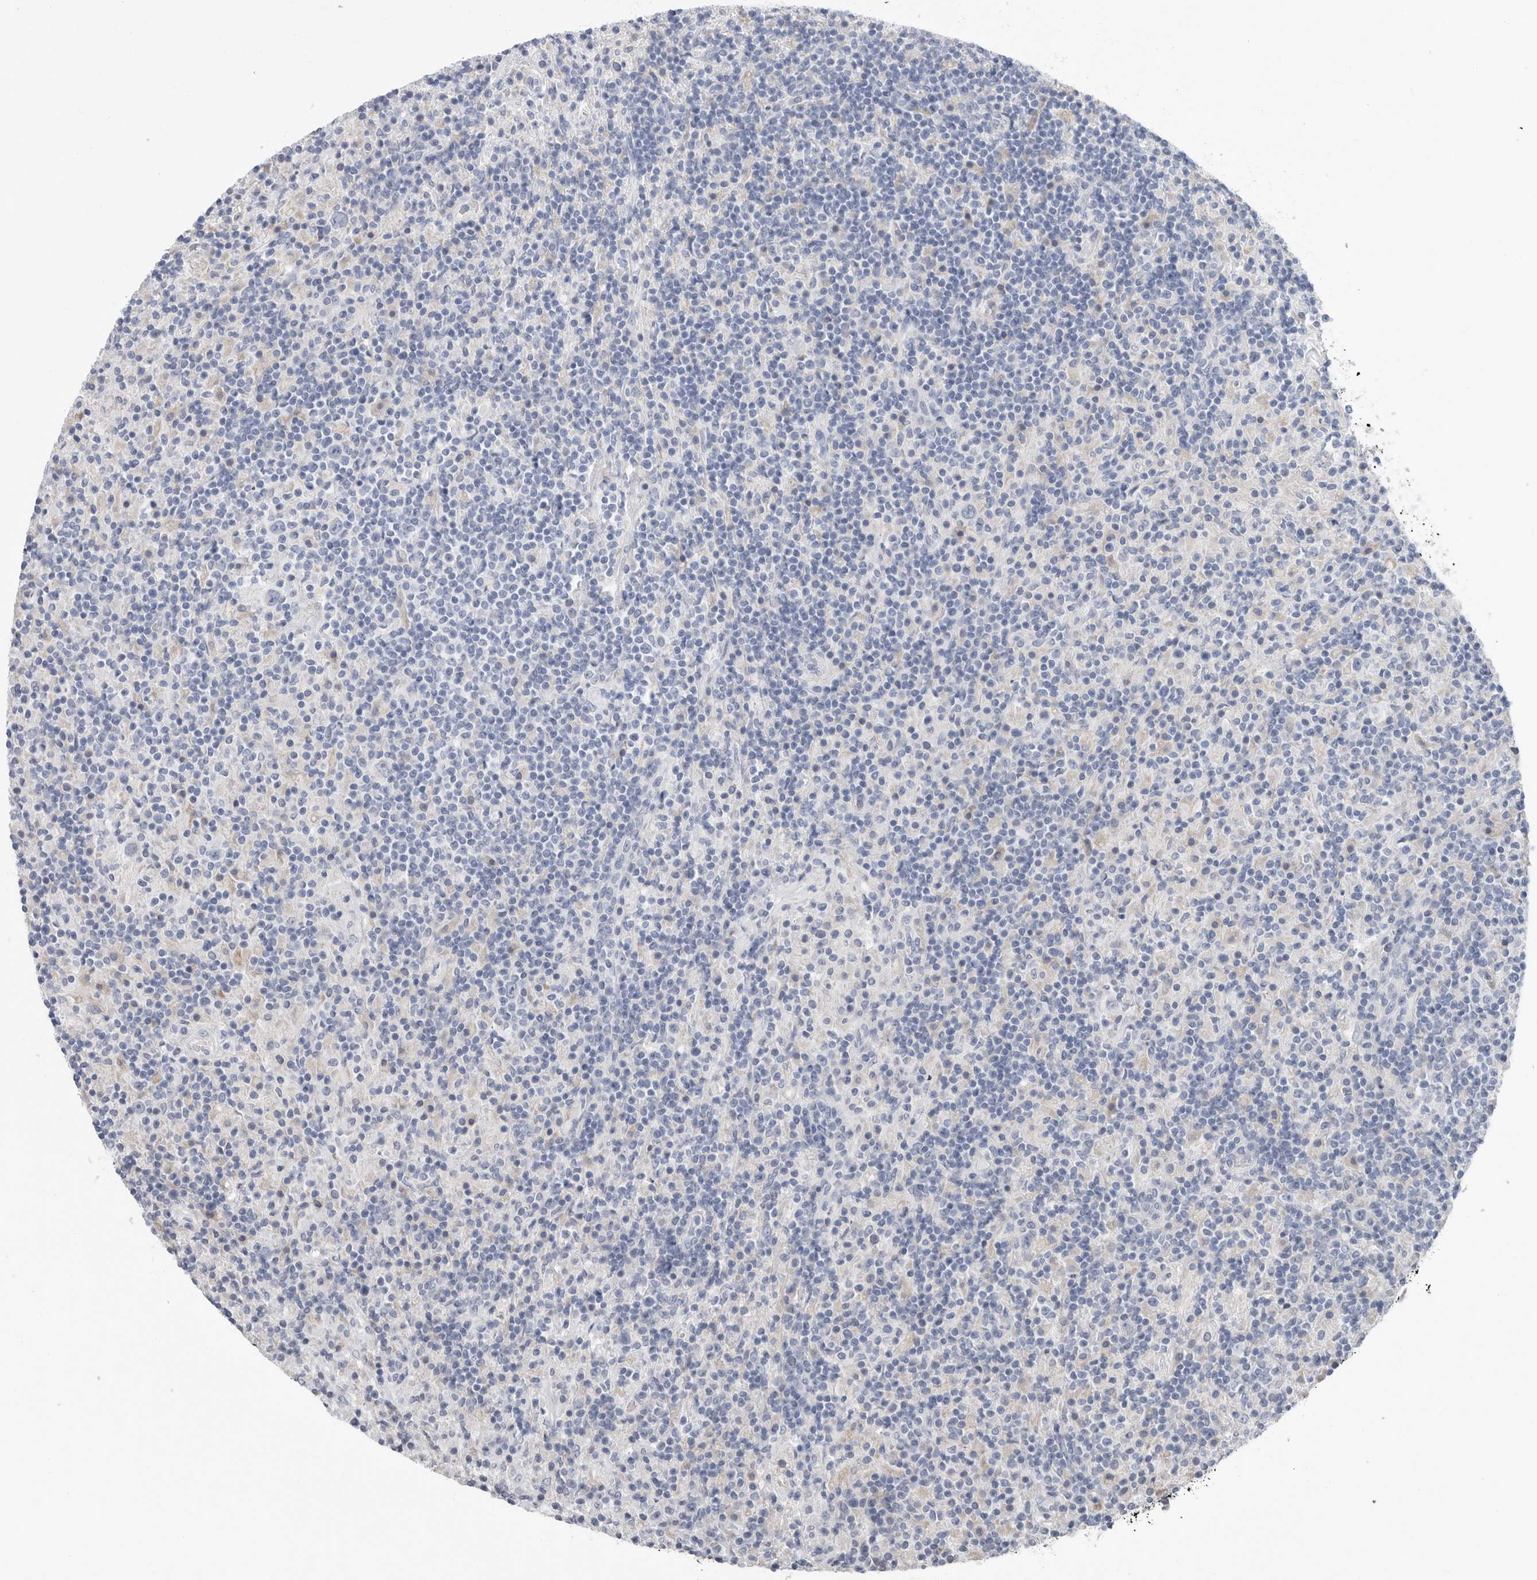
{"staining": {"intensity": "negative", "quantity": "none", "location": "none"}, "tissue": "lymphoma", "cell_type": "Tumor cells", "image_type": "cancer", "snomed": [{"axis": "morphology", "description": "Hodgkin's disease, NOS"}, {"axis": "topography", "description": "Lymph node"}], "caption": "Tumor cells are negative for protein expression in human lymphoma.", "gene": "CAMK2B", "patient": {"sex": "male", "age": 70}}